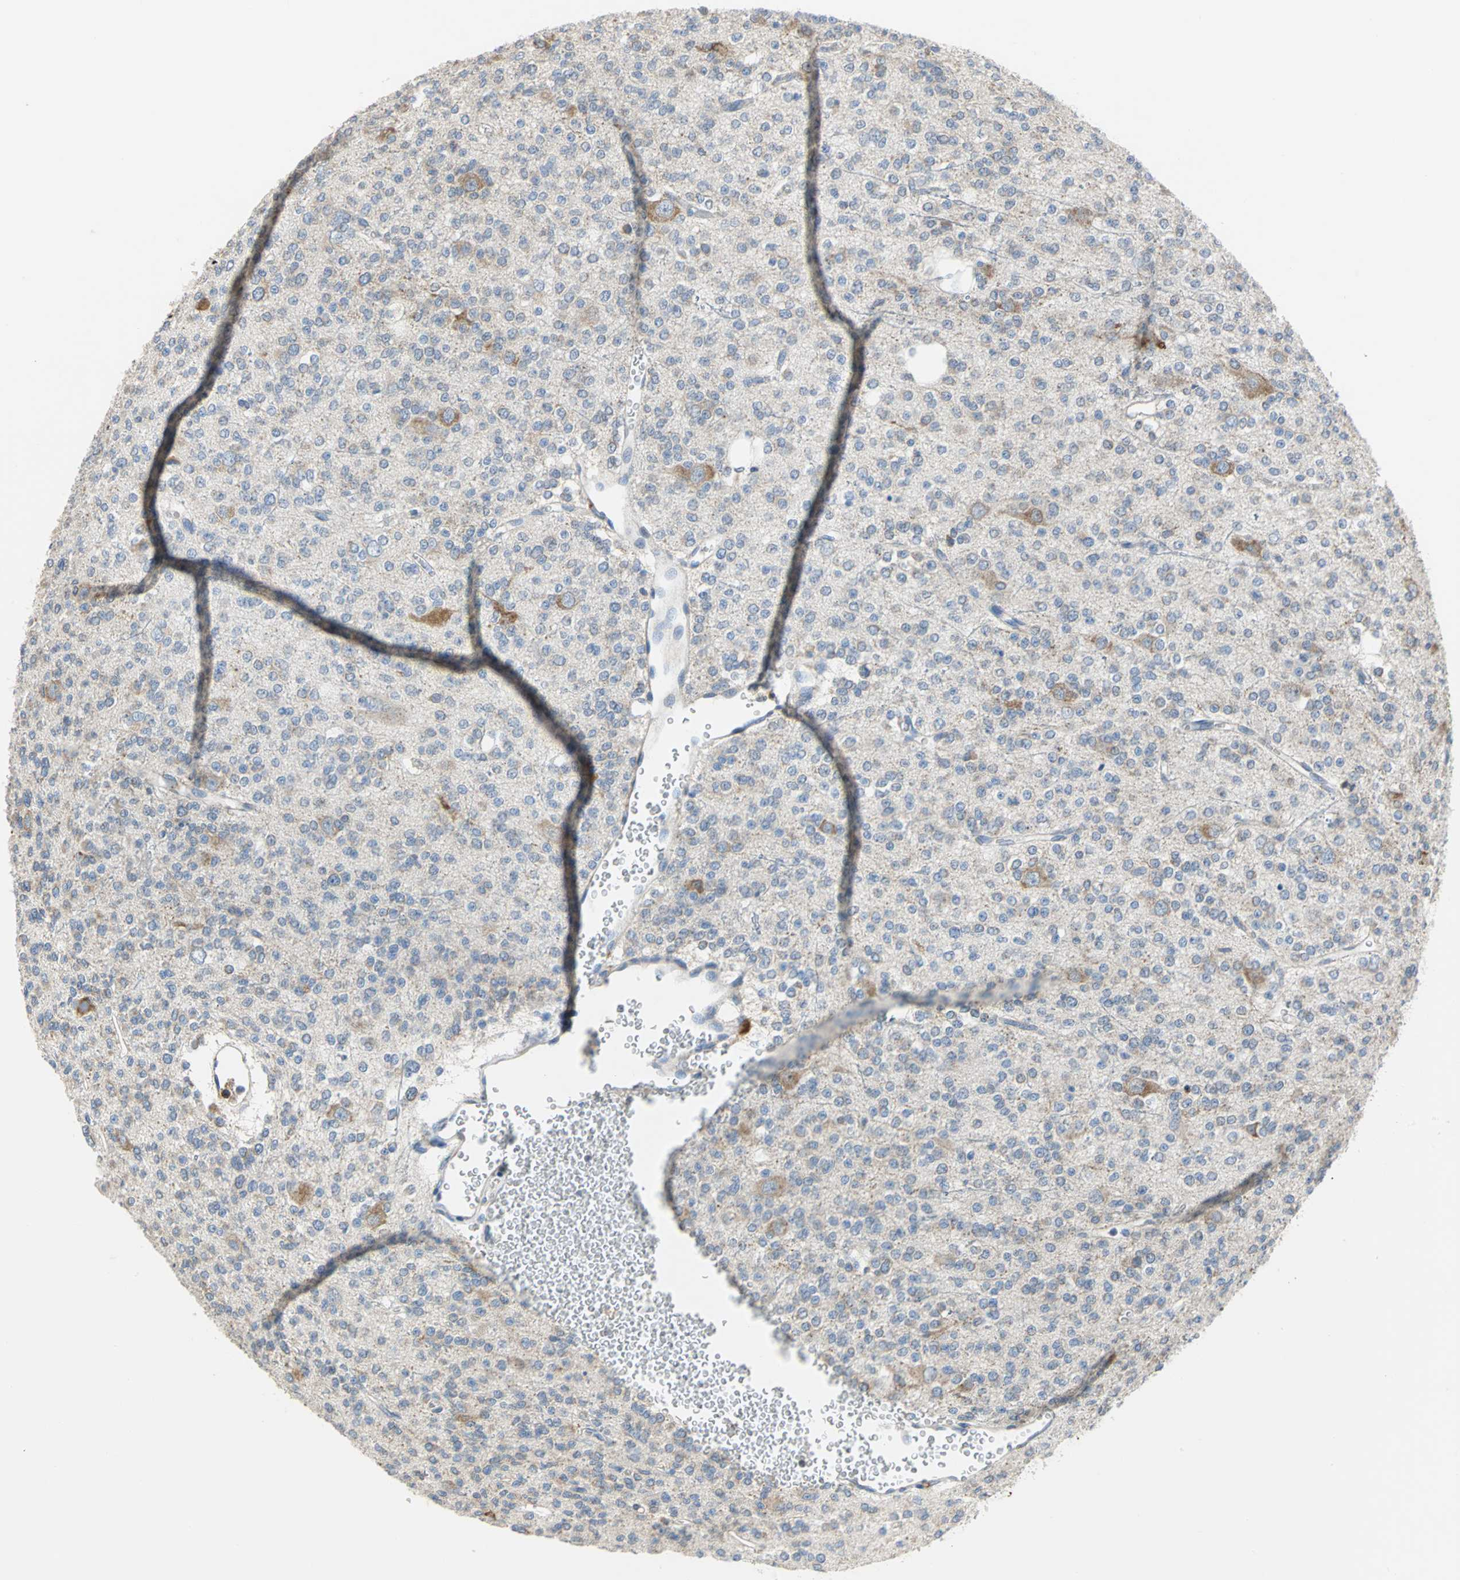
{"staining": {"intensity": "weak", "quantity": "25%-75%", "location": "cytoplasmic/membranous"}, "tissue": "glioma", "cell_type": "Tumor cells", "image_type": "cancer", "snomed": [{"axis": "morphology", "description": "Glioma, malignant, Low grade"}, {"axis": "topography", "description": "Brain"}], "caption": "Immunohistochemical staining of glioma shows low levels of weak cytoplasmic/membranous protein staining in about 25%-75% of tumor cells.", "gene": "SDF2L1", "patient": {"sex": "male", "age": 38}}